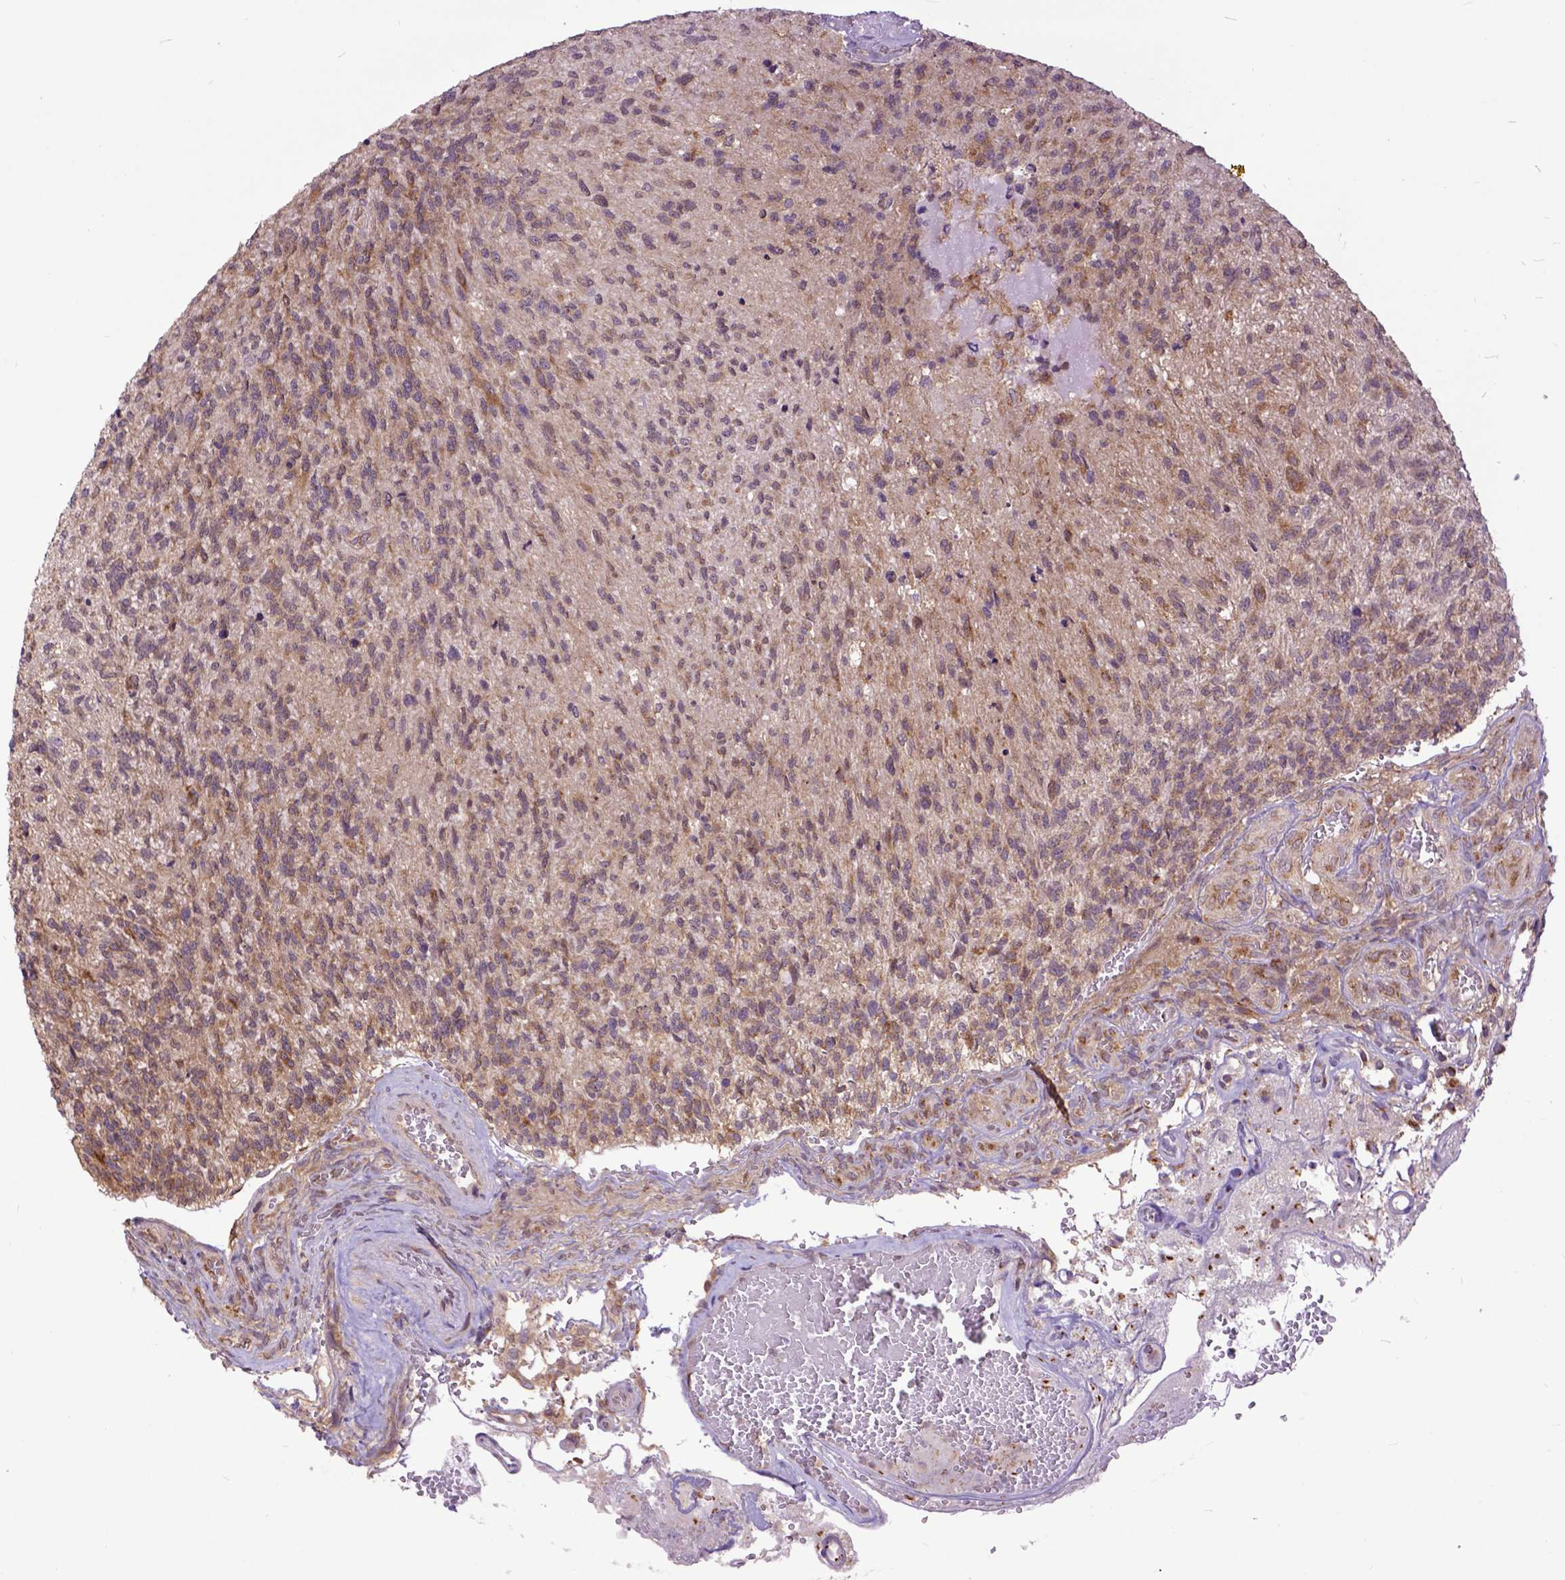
{"staining": {"intensity": "moderate", "quantity": ">75%", "location": "cytoplasmic/membranous"}, "tissue": "glioma", "cell_type": "Tumor cells", "image_type": "cancer", "snomed": [{"axis": "morphology", "description": "Glioma, malignant, High grade"}, {"axis": "topography", "description": "Brain"}], "caption": "Malignant high-grade glioma stained with a protein marker demonstrates moderate staining in tumor cells.", "gene": "ARL1", "patient": {"sex": "male", "age": 56}}